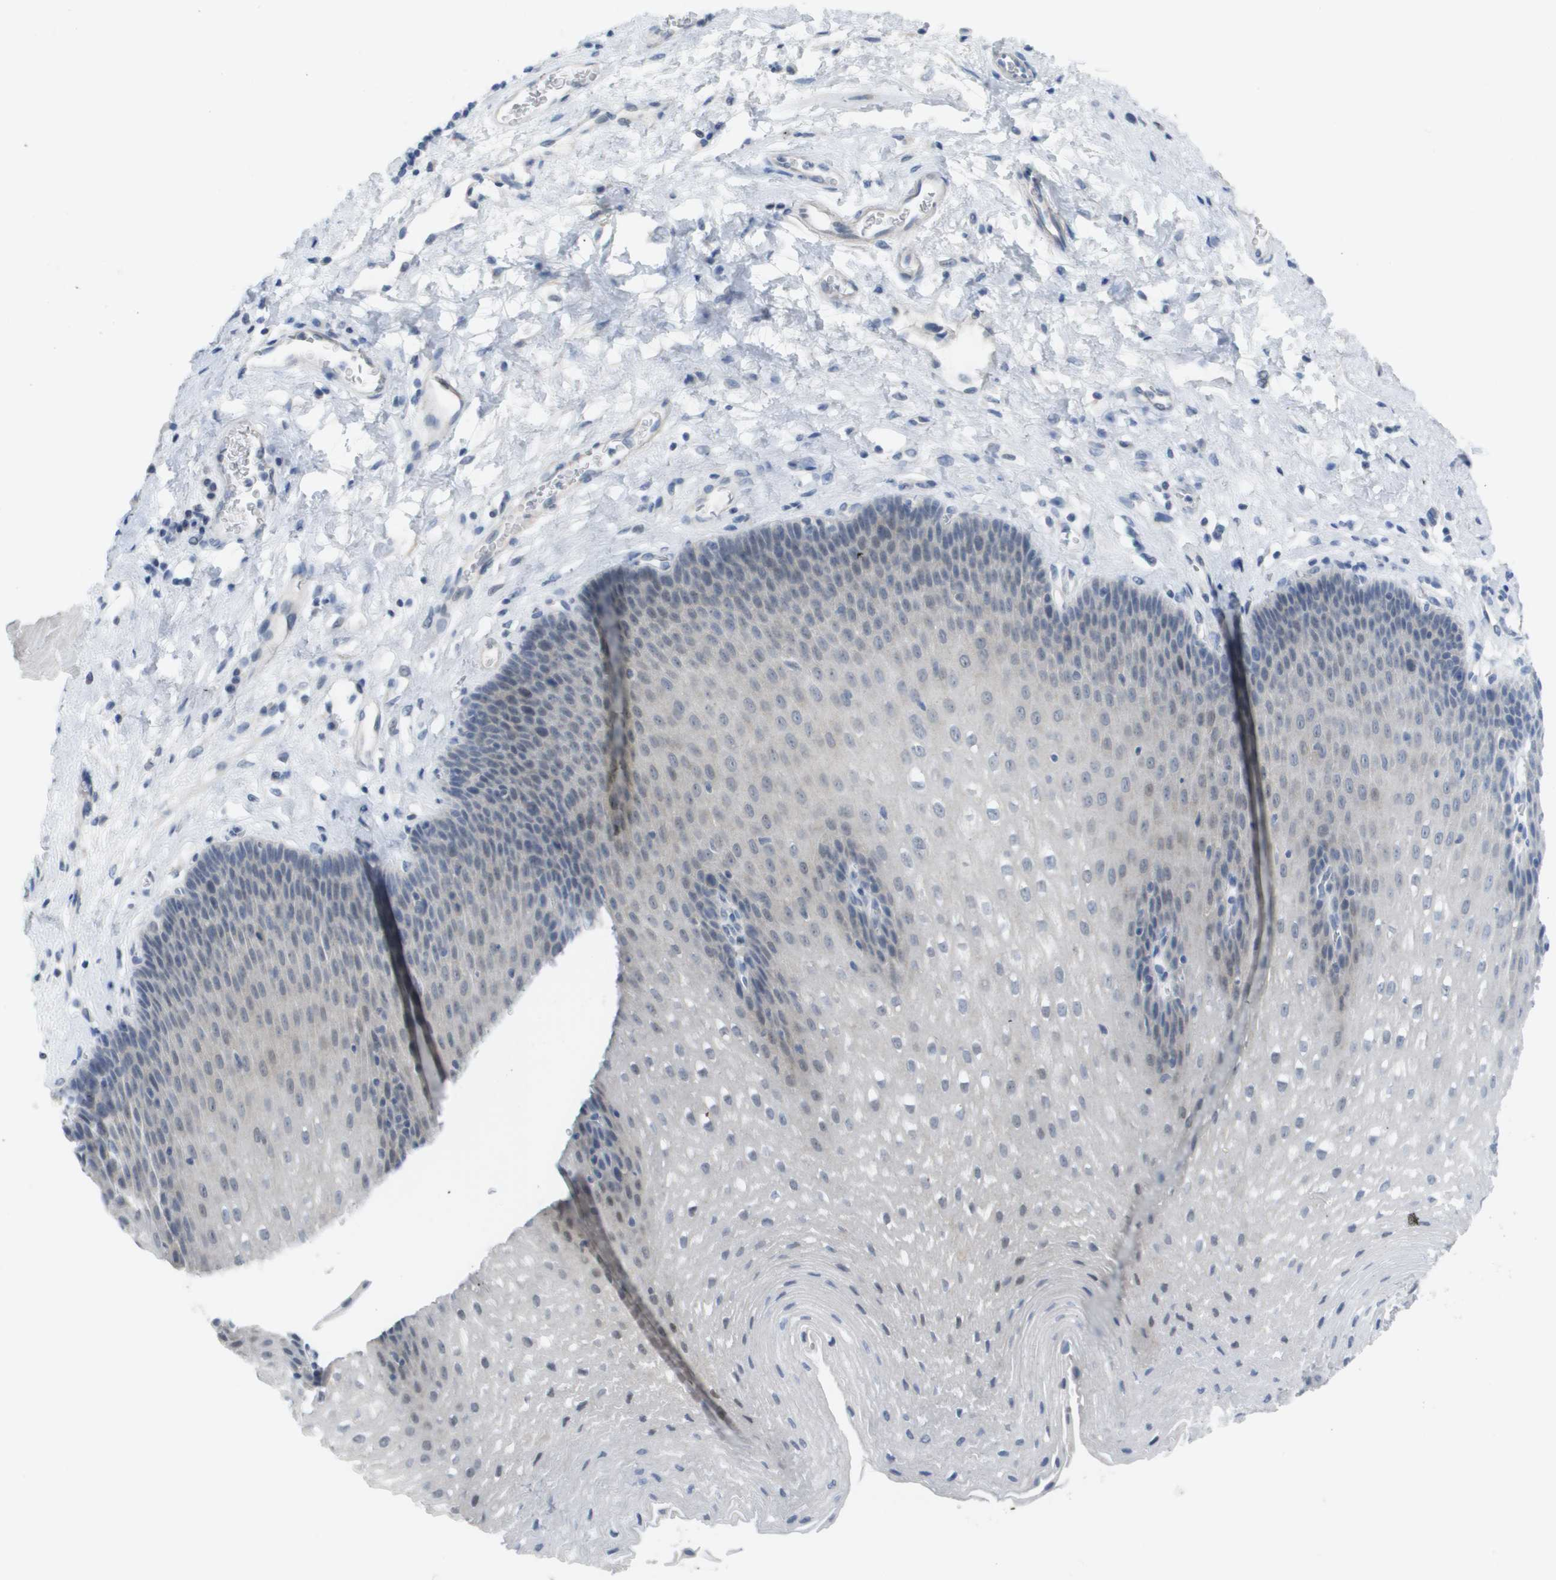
{"staining": {"intensity": "weak", "quantity": "<25%", "location": "nuclear"}, "tissue": "esophagus", "cell_type": "Squamous epithelial cells", "image_type": "normal", "snomed": [{"axis": "morphology", "description": "Normal tissue, NOS"}, {"axis": "topography", "description": "Esophagus"}], "caption": "Immunohistochemistry histopathology image of benign esophagus: esophagus stained with DAB exhibits no significant protein expression in squamous epithelial cells.", "gene": "PDE4A", "patient": {"sex": "male", "age": 48}}